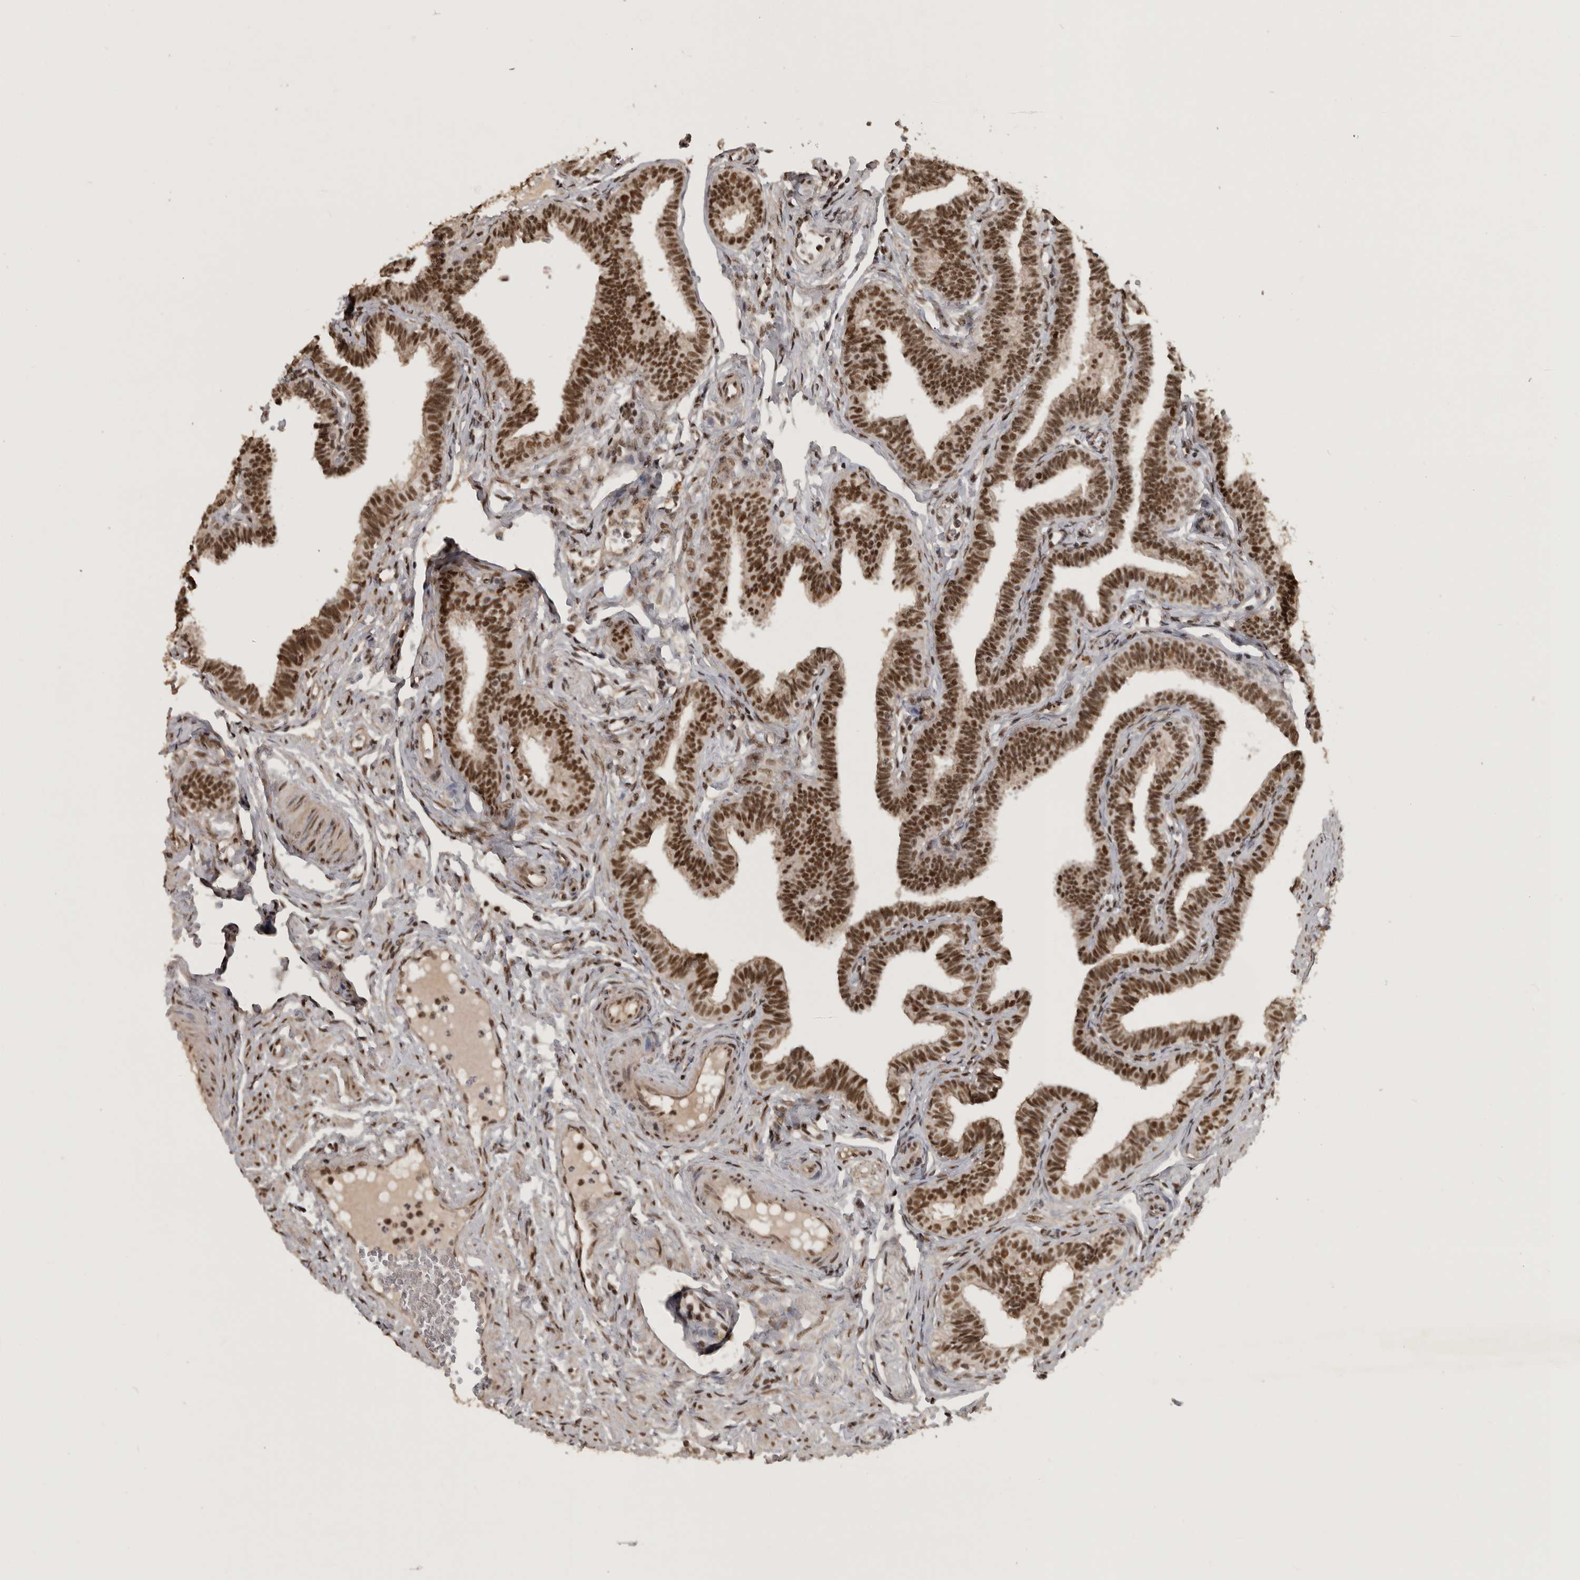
{"staining": {"intensity": "strong", "quantity": ">75%", "location": "nuclear"}, "tissue": "fallopian tube", "cell_type": "Glandular cells", "image_type": "normal", "snomed": [{"axis": "morphology", "description": "Normal tissue, NOS"}, {"axis": "topography", "description": "Fallopian tube"}, {"axis": "topography", "description": "Ovary"}], "caption": "Strong nuclear protein positivity is present in approximately >75% of glandular cells in fallopian tube.", "gene": "CBLL1", "patient": {"sex": "female", "age": 23}}